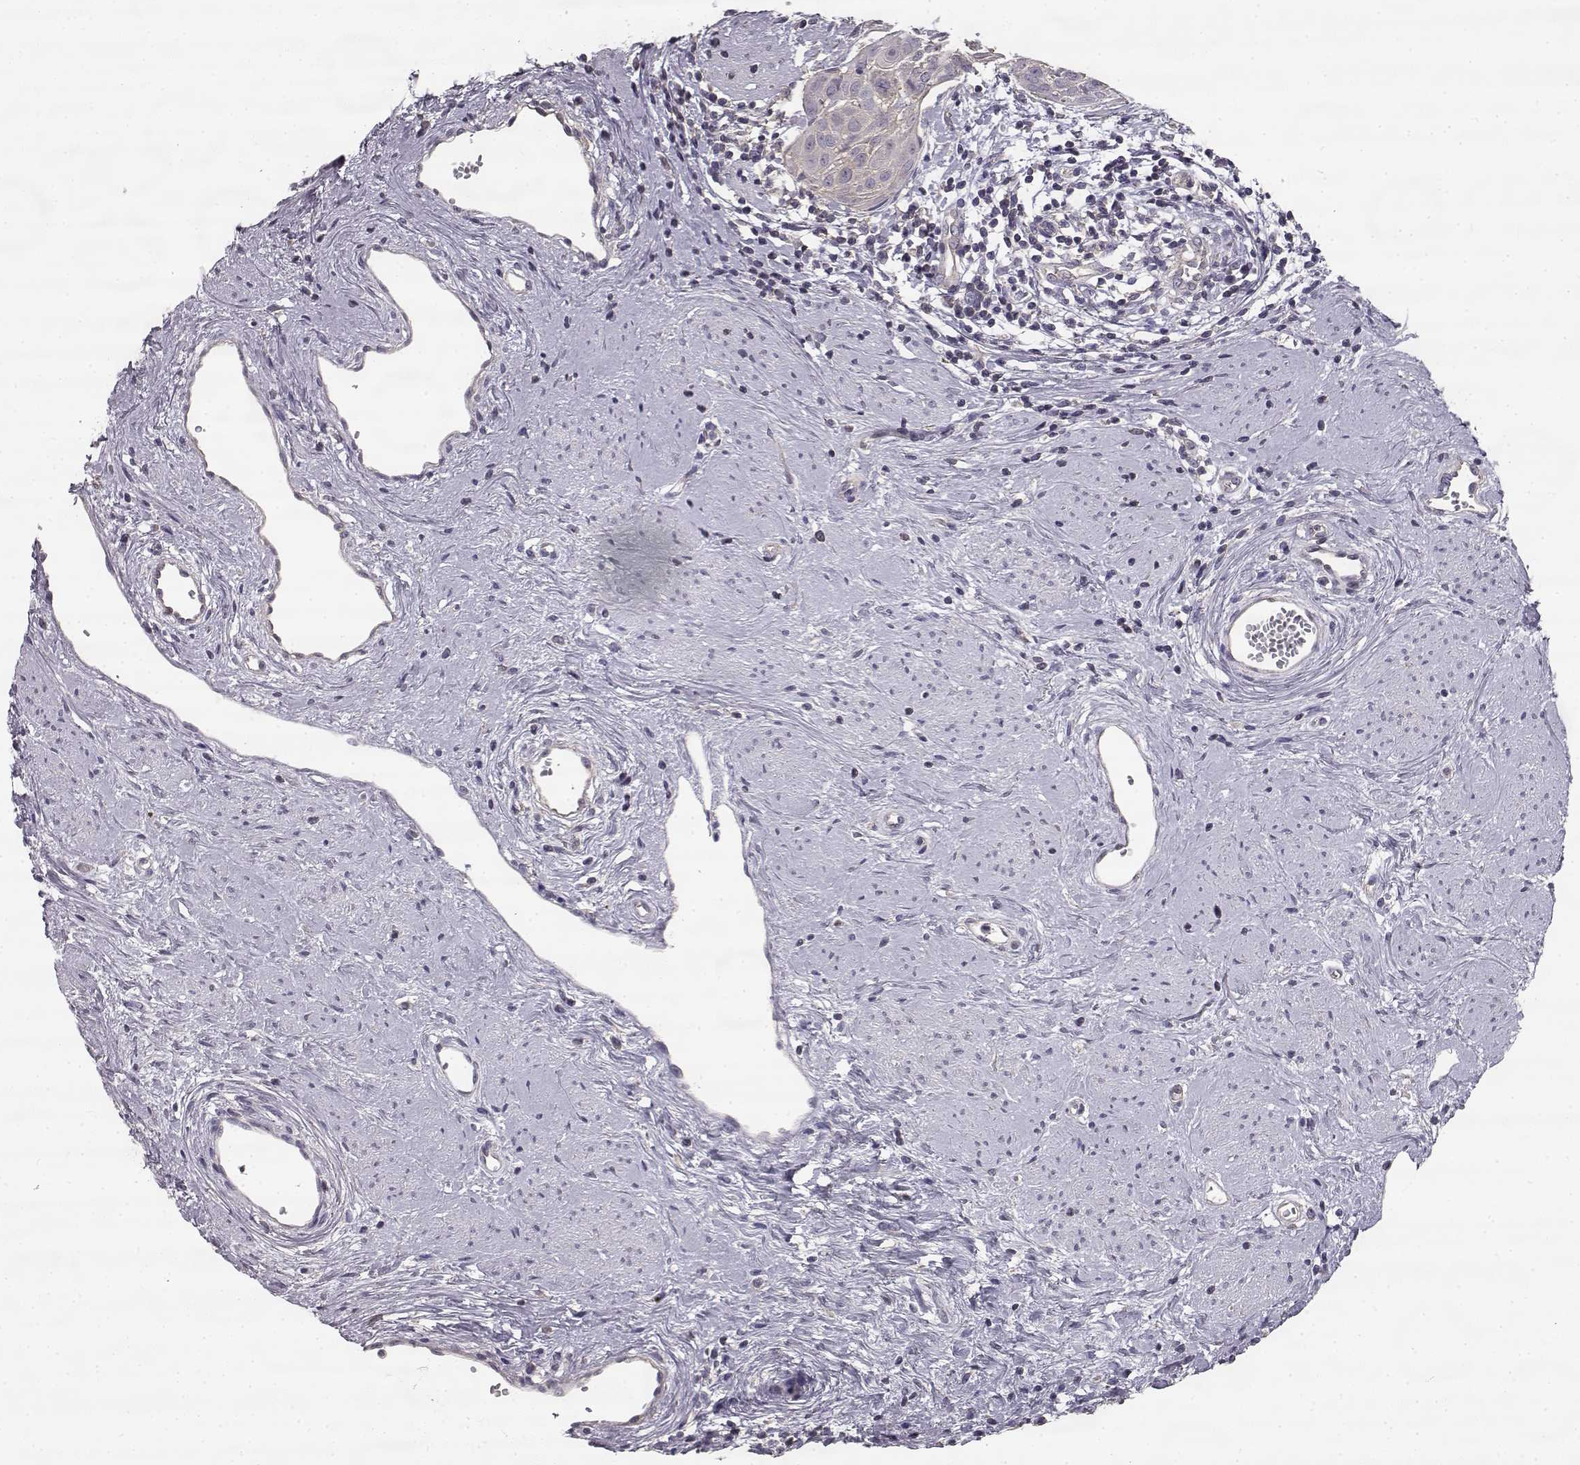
{"staining": {"intensity": "weak", "quantity": "25%-75%", "location": "cytoplasmic/membranous"}, "tissue": "cervical cancer", "cell_type": "Tumor cells", "image_type": "cancer", "snomed": [{"axis": "morphology", "description": "Squamous cell carcinoma, NOS"}, {"axis": "topography", "description": "Cervix"}], "caption": "Human squamous cell carcinoma (cervical) stained with a brown dye displays weak cytoplasmic/membranous positive positivity in about 25%-75% of tumor cells.", "gene": "ERBB3", "patient": {"sex": "female", "age": 39}}